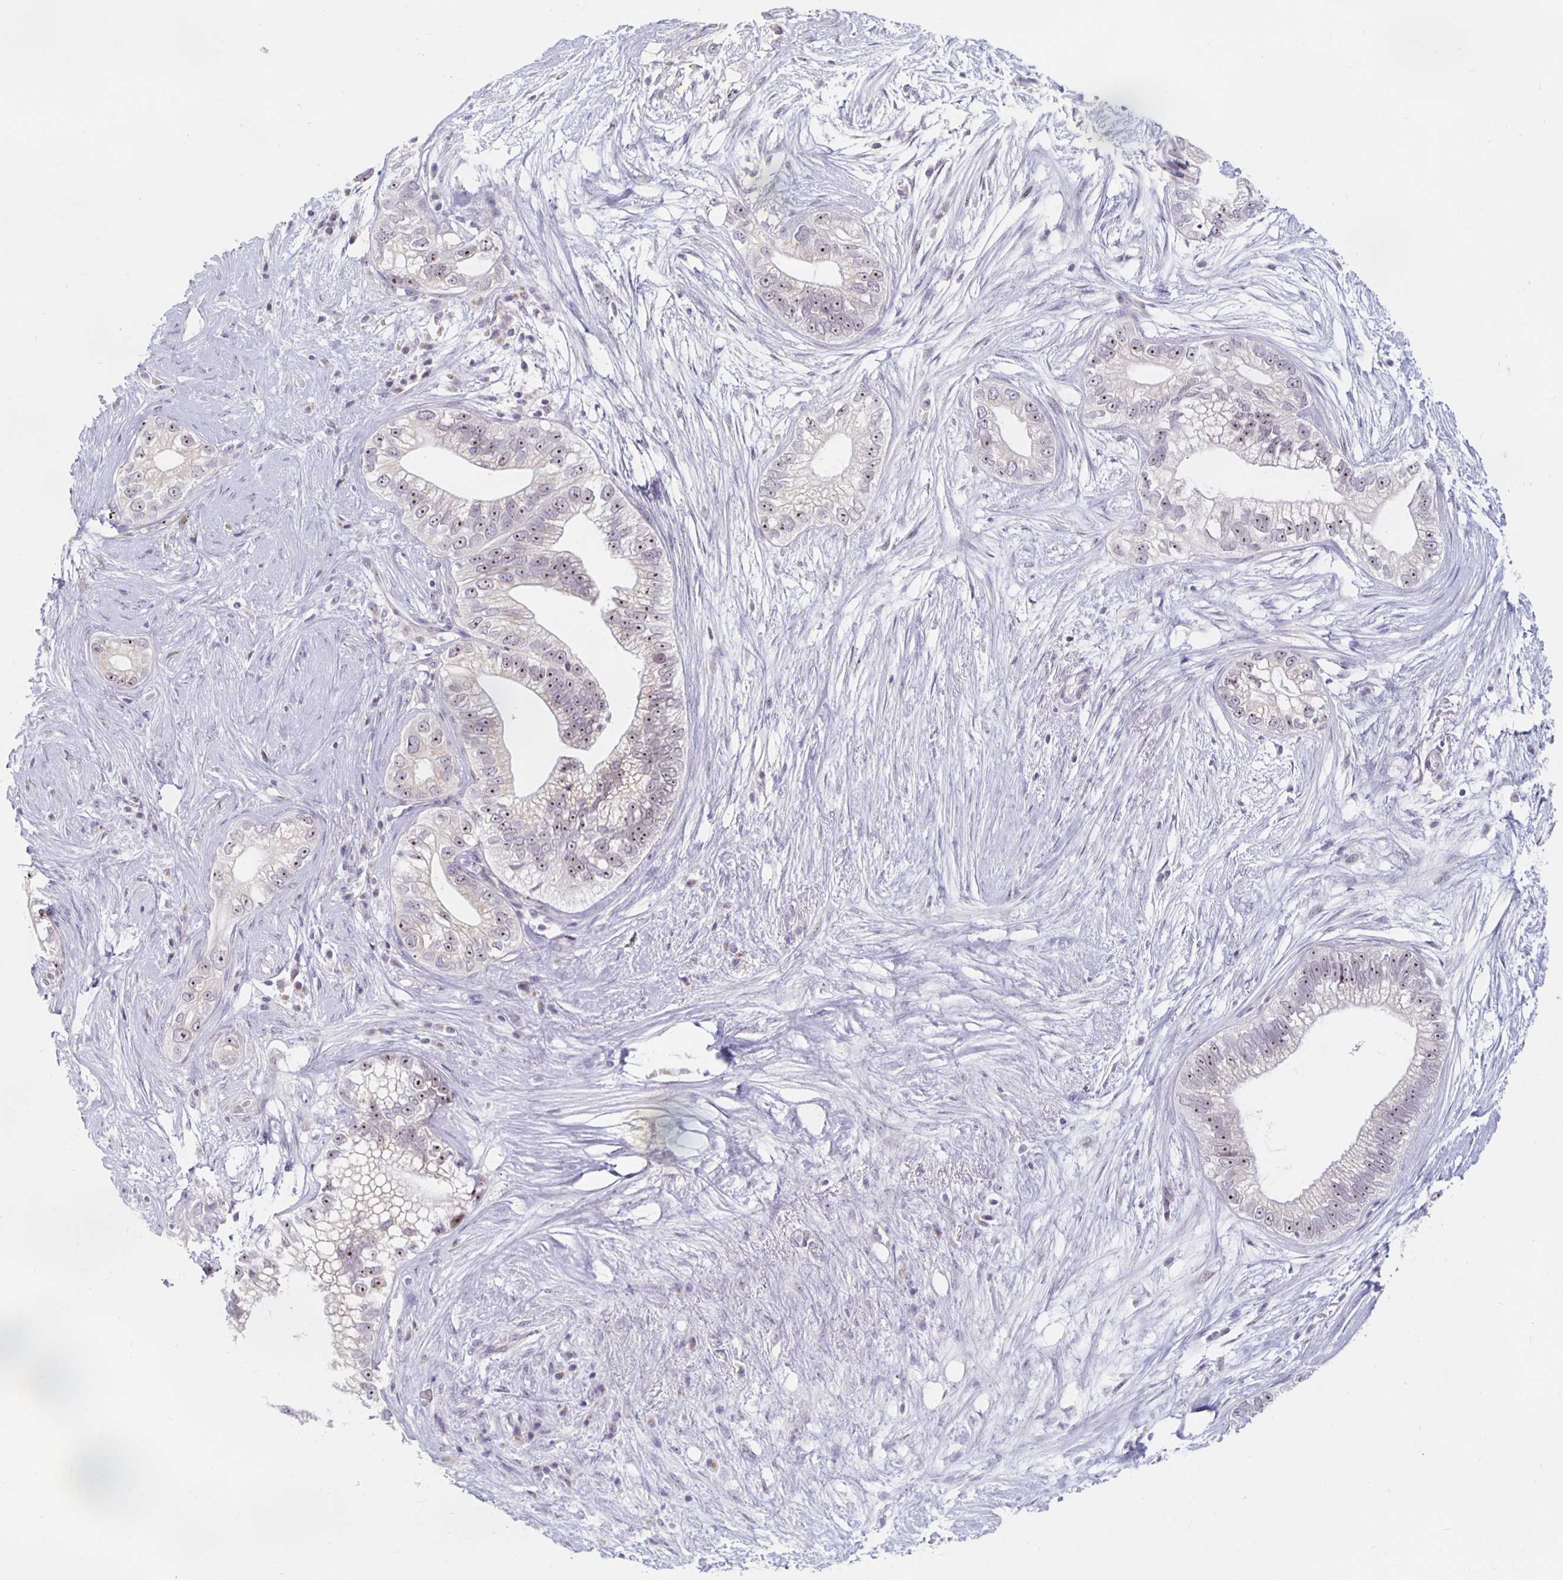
{"staining": {"intensity": "moderate", "quantity": ">75%", "location": "nuclear"}, "tissue": "pancreatic cancer", "cell_type": "Tumor cells", "image_type": "cancer", "snomed": [{"axis": "morphology", "description": "Adenocarcinoma, NOS"}, {"axis": "topography", "description": "Pancreas"}], "caption": "This image demonstrates IHC staining of pancreatic adenocarcinoma, with medium moderate nuclear staining in approximately >75% of tumor cells.", "gene": "NUP85", "patient": {"sex": "male", "age": 70}}